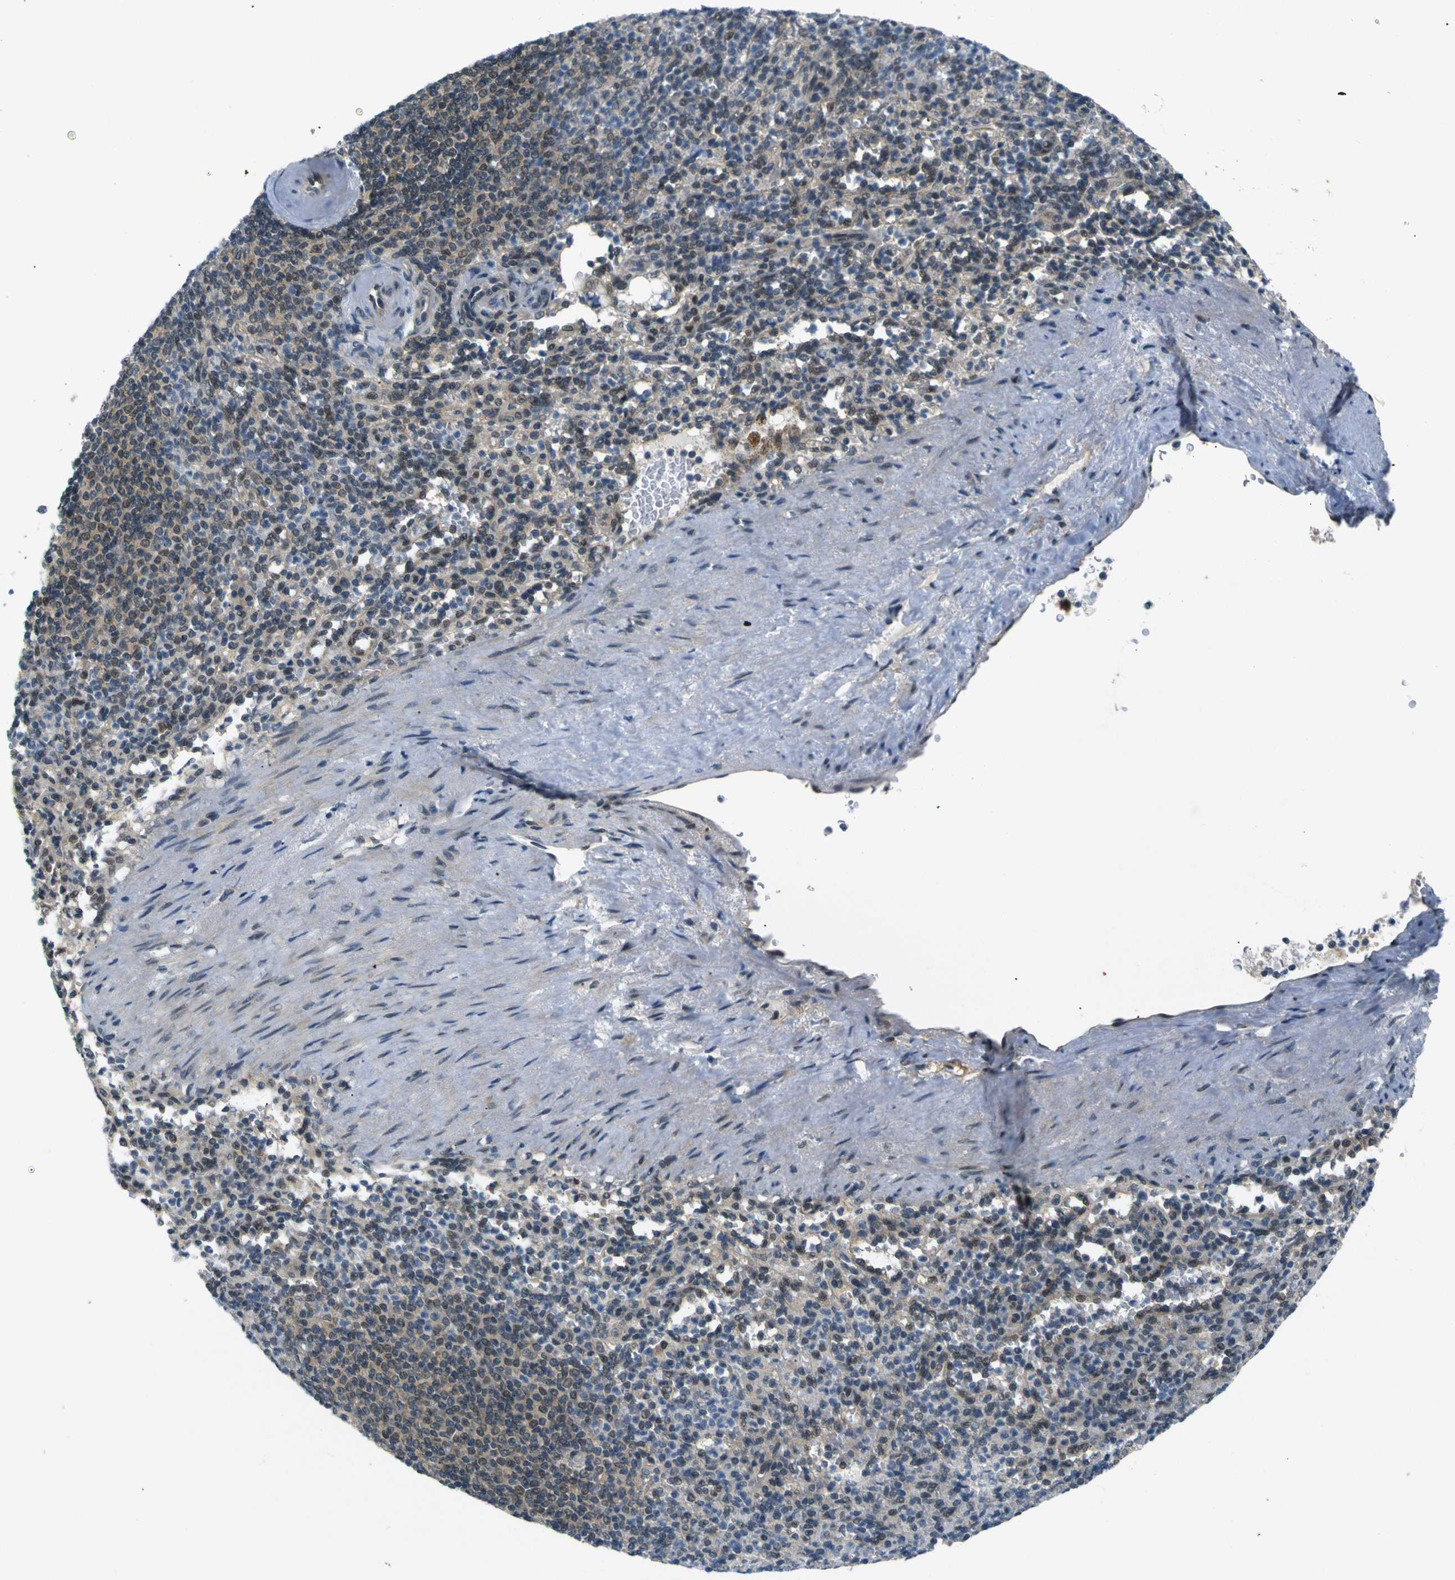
{"staining": {"intensity": "weak", "quantity": "25%-75%", "location": "cytoplasmic/membranous,nuclear"}, "tissue": "spleen", "cell_type": "Cells in red pulp", "image_type": "normal", "snomed": [{"axis": "morphology", "description": "Normal tissue, NOS"}, {"axis": "topography", "description": "Spleen"}], "caption": "Cells in red pulp show low levels of weak cytoplasmic/membranous,nuclear expression in approximately 25%-75% of cells in normal human spleen. (DAB (3,3'-diaminobenzidine) IHC, brown staining for protein, blue staining for nuclei).", "gene": "SKP1", "patient": {"sex": "female", "age": 74}}